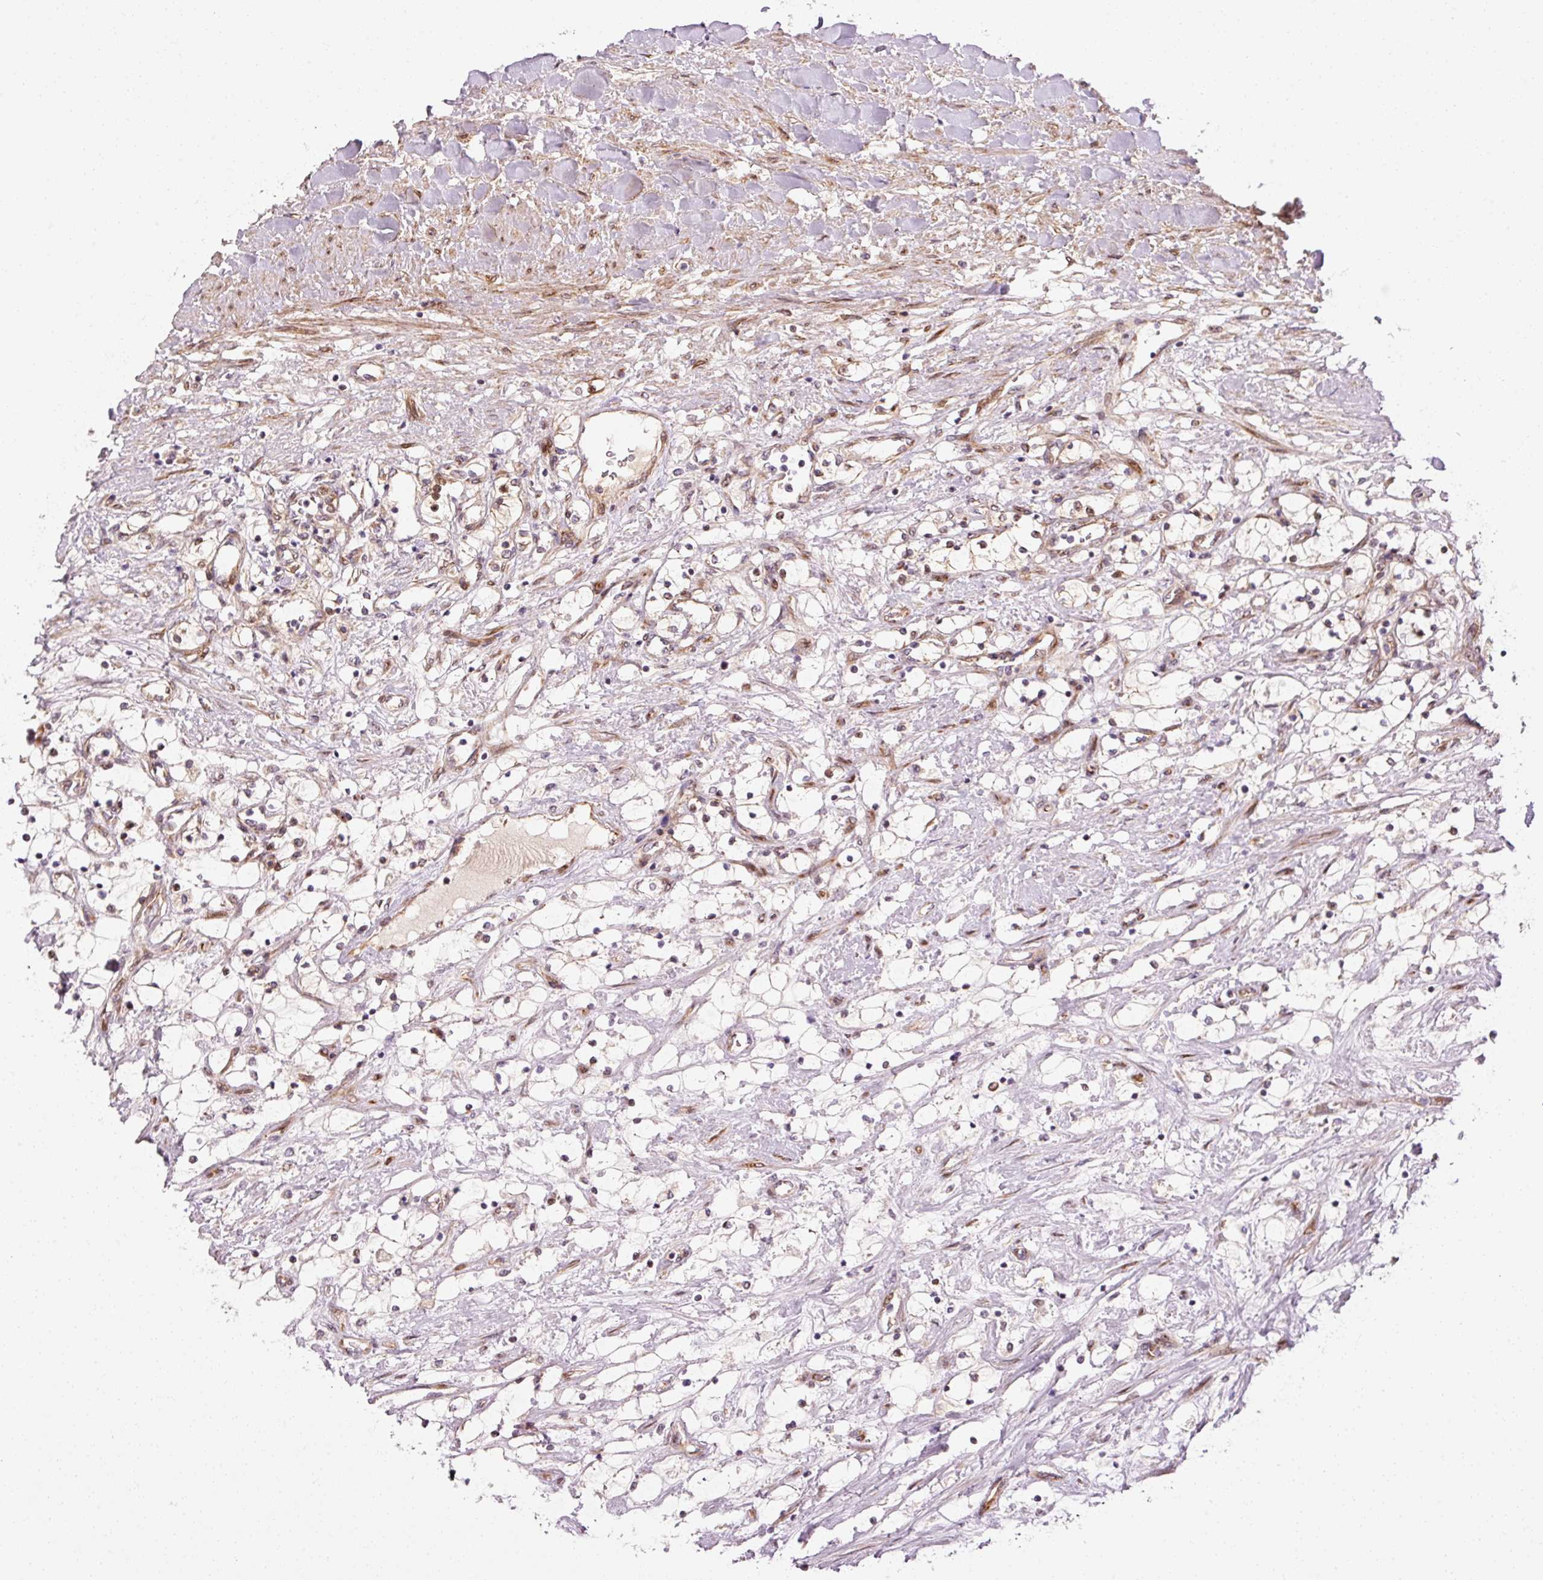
{"staining": {"intensity": "negative", "quantity": "none", "location": "none"}, "tissue": "renal cancer", "cell_type": "Tumor cells", "image_type": "cancer", "snomed": [{"axis": "morphology", "description": "Adenocarcinoma, NOS"}, {"axis": "topography", "description": "Kidney"}], "caption": "Renal adenocarcinoma was stained to show a protein in brown. There is no significant positivity in tumor cells.", "gene": "PPP1R14B", "patient": {"sex": "male", "age": 68}}